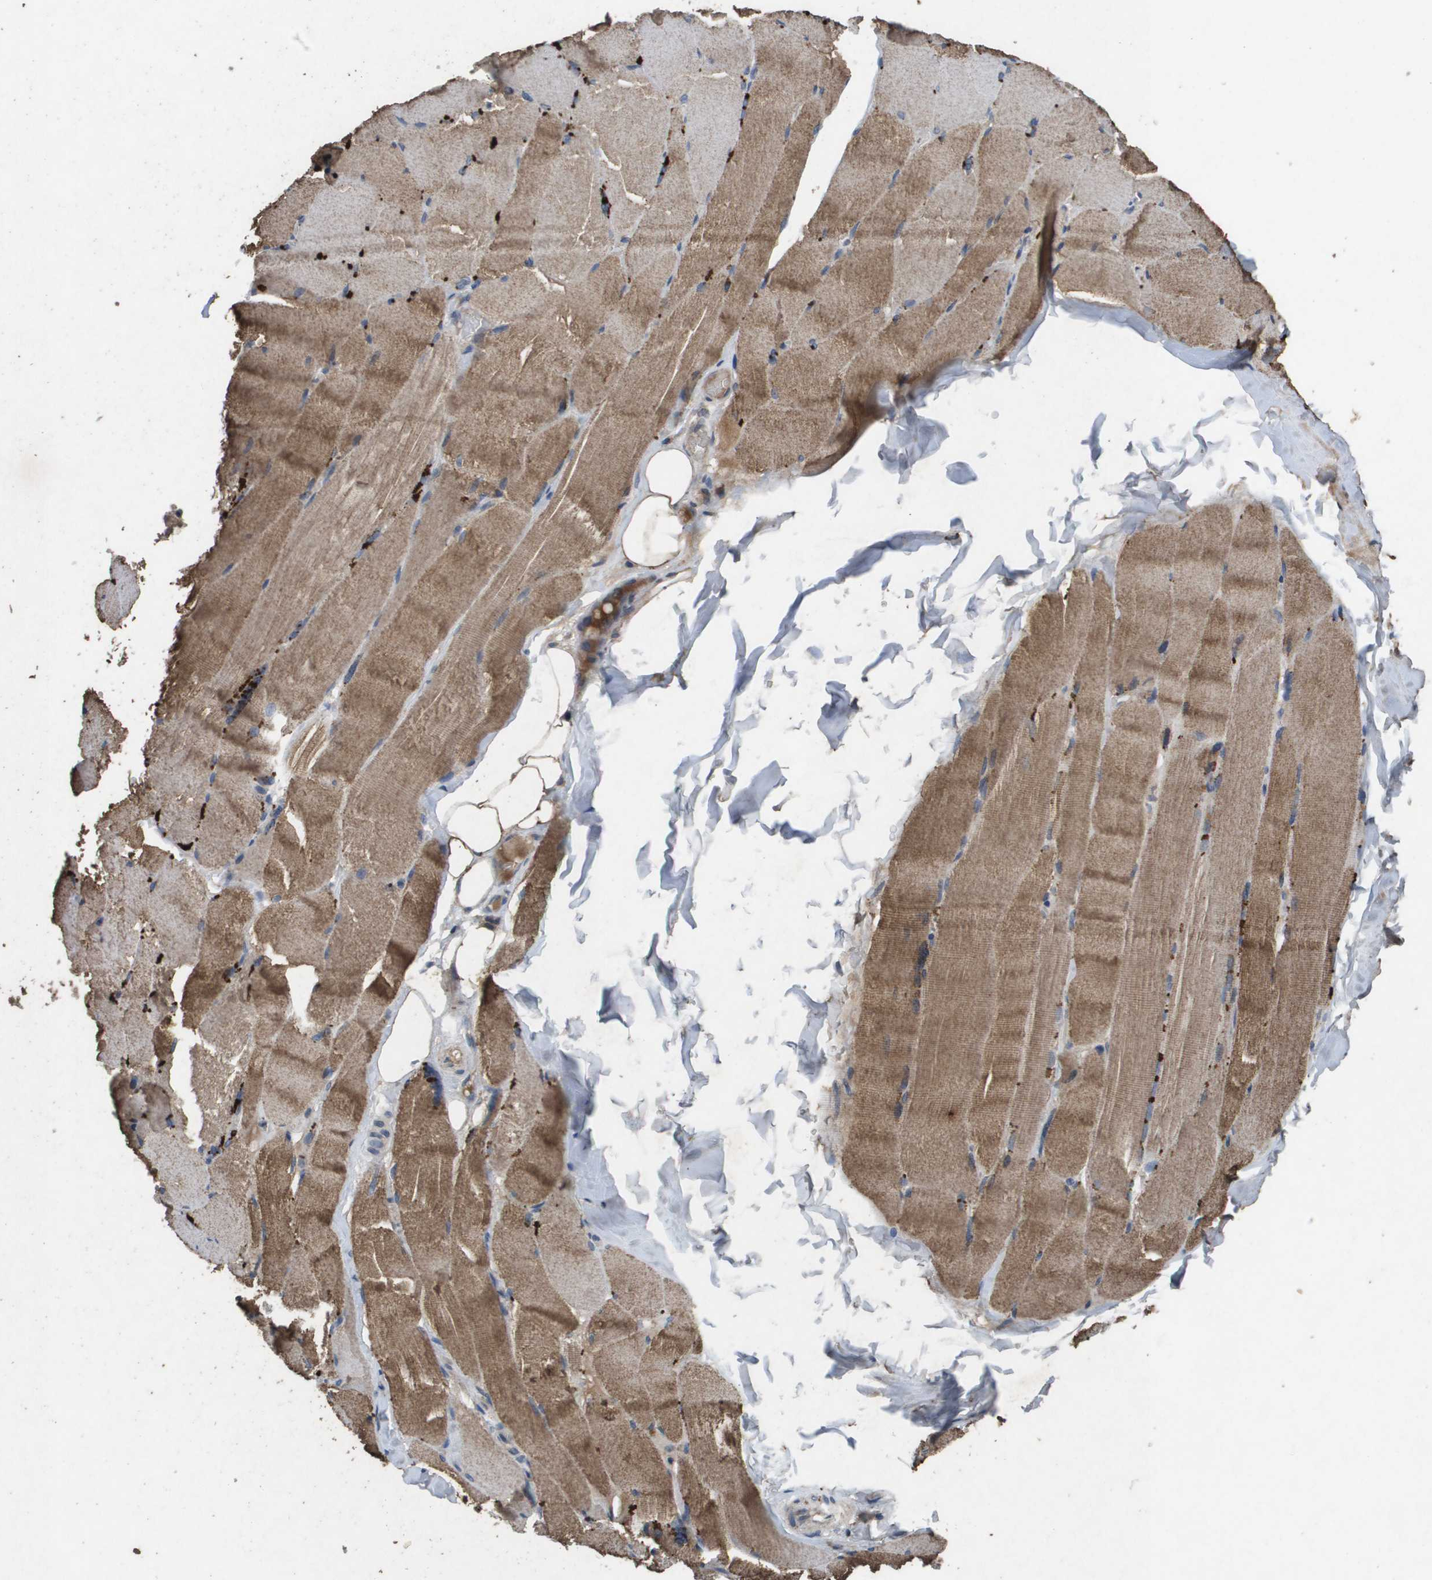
{"staining": {"intensity": "moderate", "quantity": ">75%", "location": "cytoplasmic/membranous"}, "tissue": "skeletal muscle", "cell_type": "Myocytes", "image_type": "normal", "snomed": [{"axis": "morphology", "description": "Normal tissue, NOS"}, {"axis": "topography", "description": "Skin"}, {"axis": "topography", "description": "Skeletal muscle"}], "caption": "Skeletal muscle stained with IHC exhibits moderate cytoplasmic/membranous staining in approximately >75% of myocytes. (DAB (3,3'-diaminobenzidine) IHC with brightfield microscopy, high magnification).", "gene": "PROC", "patient": {"sex": "male", "age": 83}}